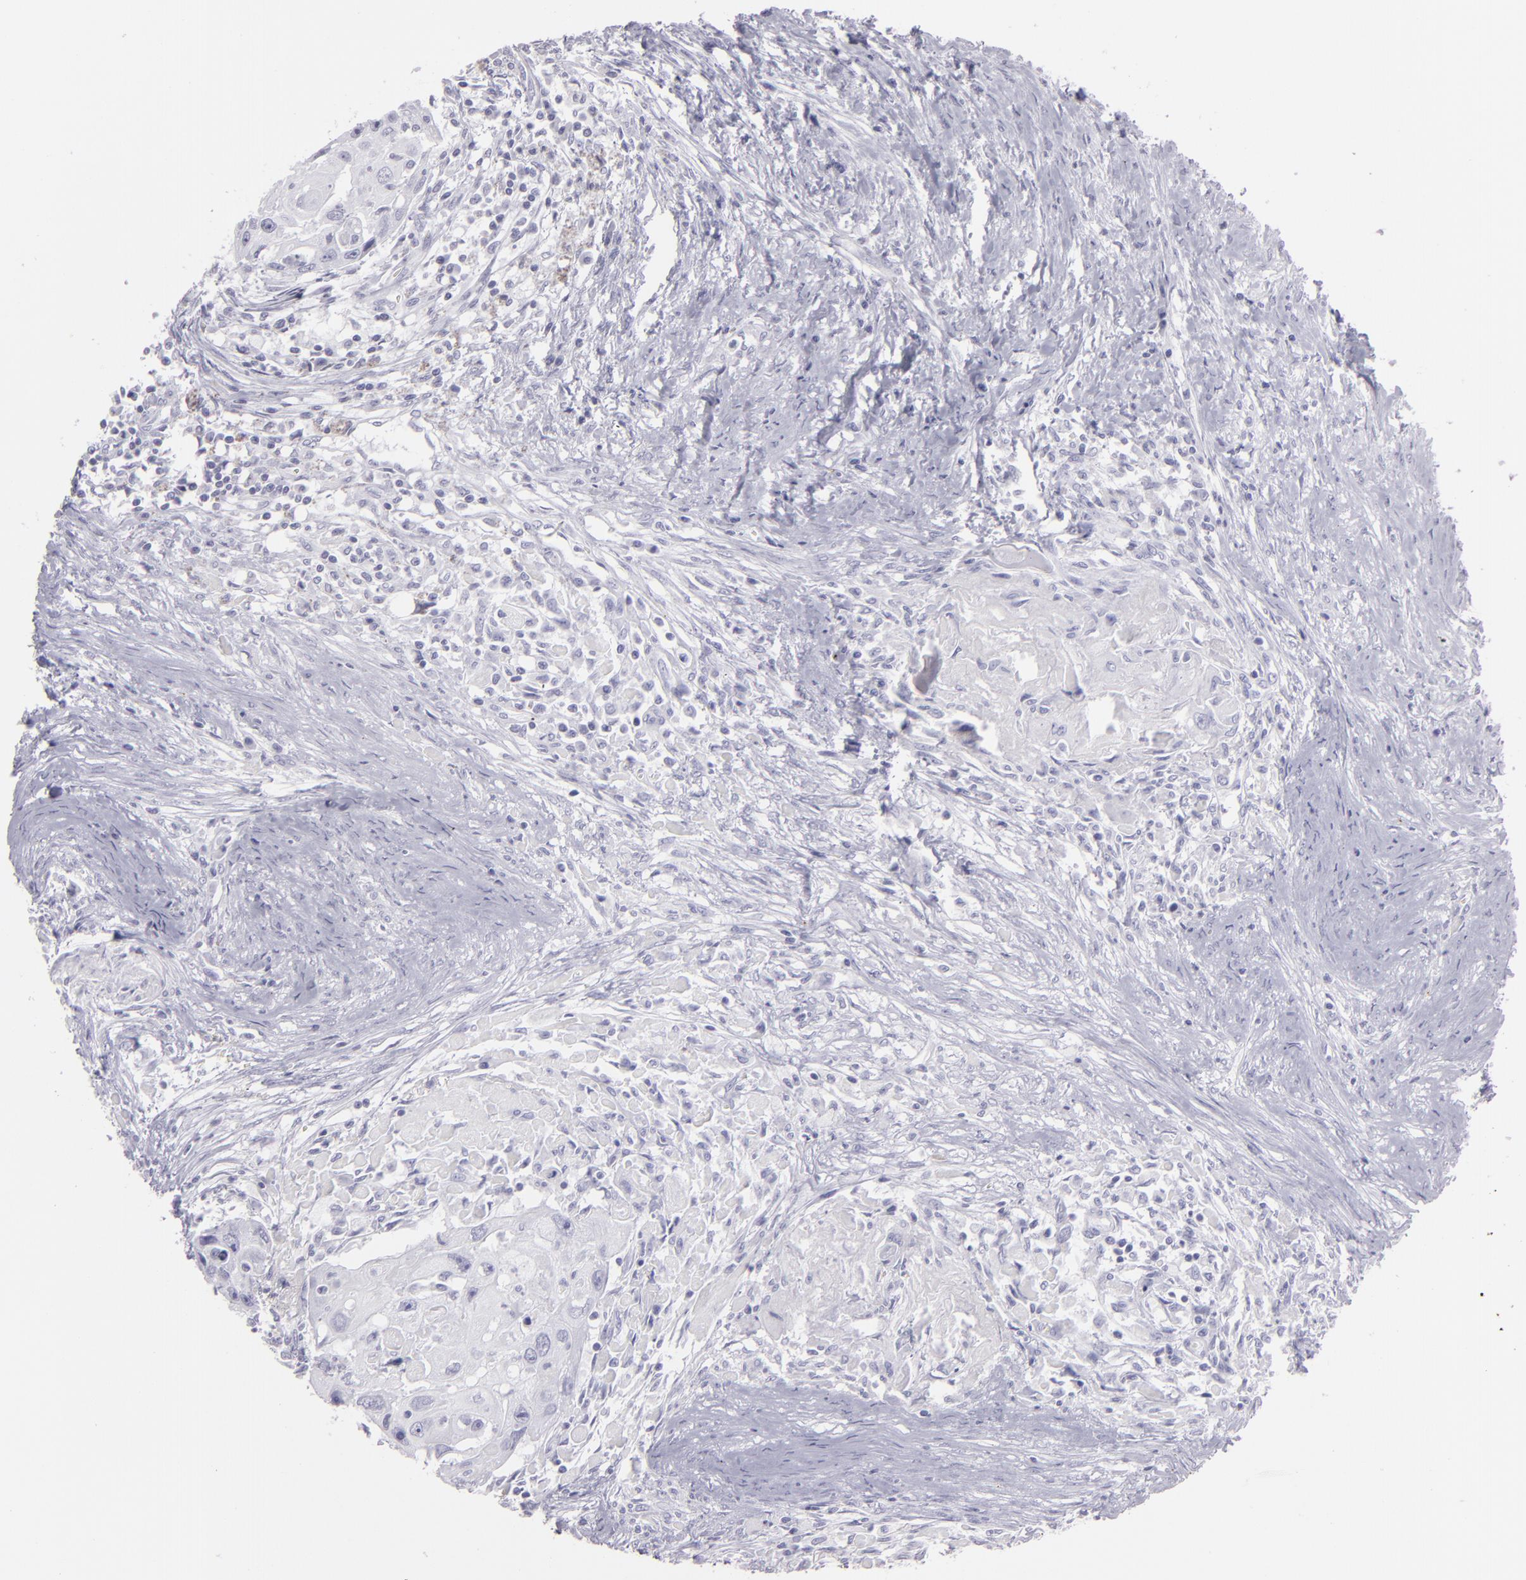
{"staining": {"intensity": "negative", "quantity": "none", "location": "none"}, "tissue": "head and neck cancer", "cell_type": "Tumor cells", "image_type": "cancer", "snomed": [{"axis": "morphology", "description": "Squamous cell carcinoma, NOS"}, {"axis": "topography", "description": "Head-Neck"}], "caption": "DAB immunohistochemical staining of head and neck cancer shows no significant expression in tumor cells. (Brightfield microscopy of DAB immunohistochemistry at high magnification).", "gene": "FLG", "patient": {"sex": "male", "age": 64}}